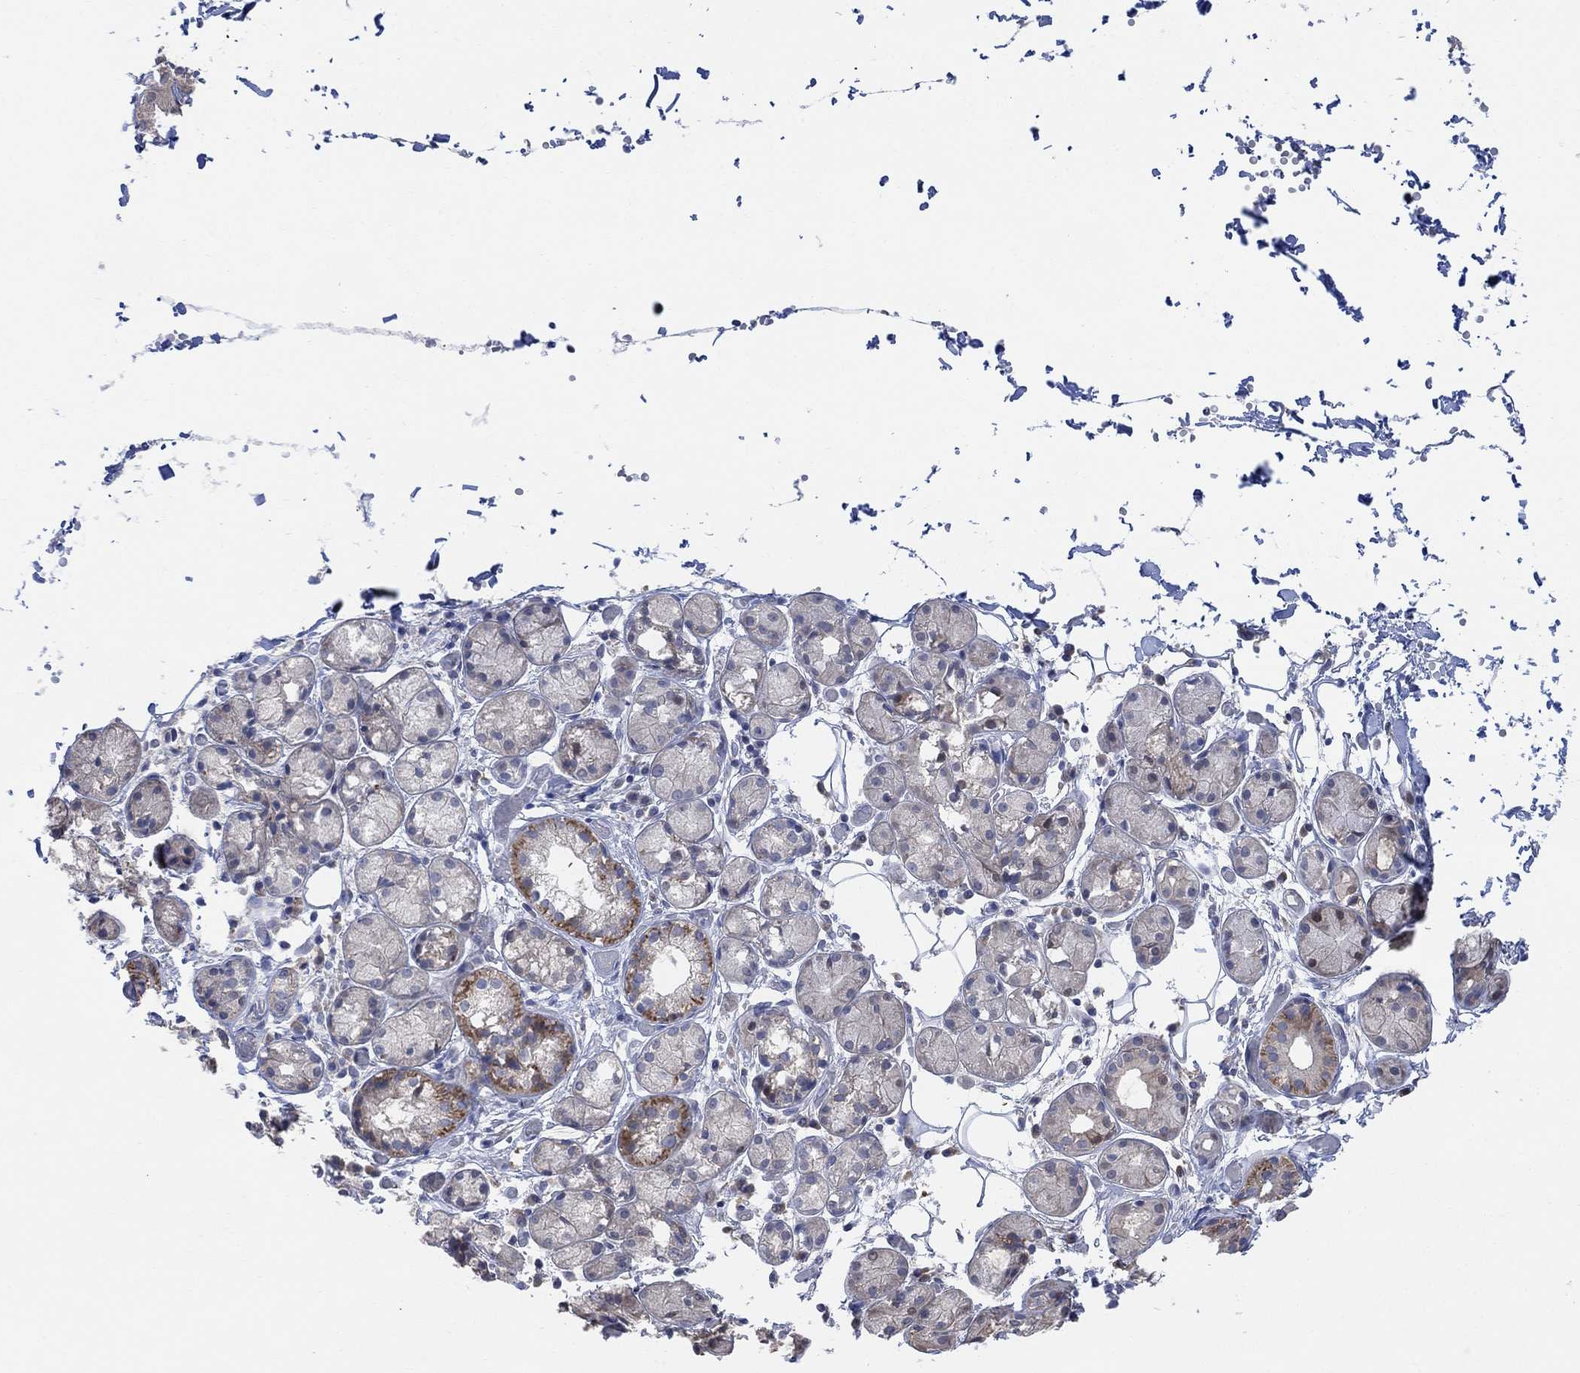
{"staining": {"intensity": "moderate", "quantity": "<25%", "location": "cytoplasmic/membranous"}, "tissue": "salivary gland", "cell_type": "Glandular cells", "image_type": "normal", "snomed": [{"axis": "morphology", "description": "Normal tissue, NOS"}, {"axis": "topography", "description": "Salivary gland"}, {"axis": "topography", "description": "Peripheral nerve tissue"}], "caption": "High-power microscopy captured an immunohistochemistry (IHC) micrograph of benign salivary gland, revealing moderate cytoplasmic/membranous staining in about <25% of glandular cells. (Stains: DAB (3,3'-diaminobenzidine) in brown, nuclei in blue, Microscopy: brightfield microscopy at high magnification).", "gene": "CNTF", "patient": {"sex": "male", "age": 71}}